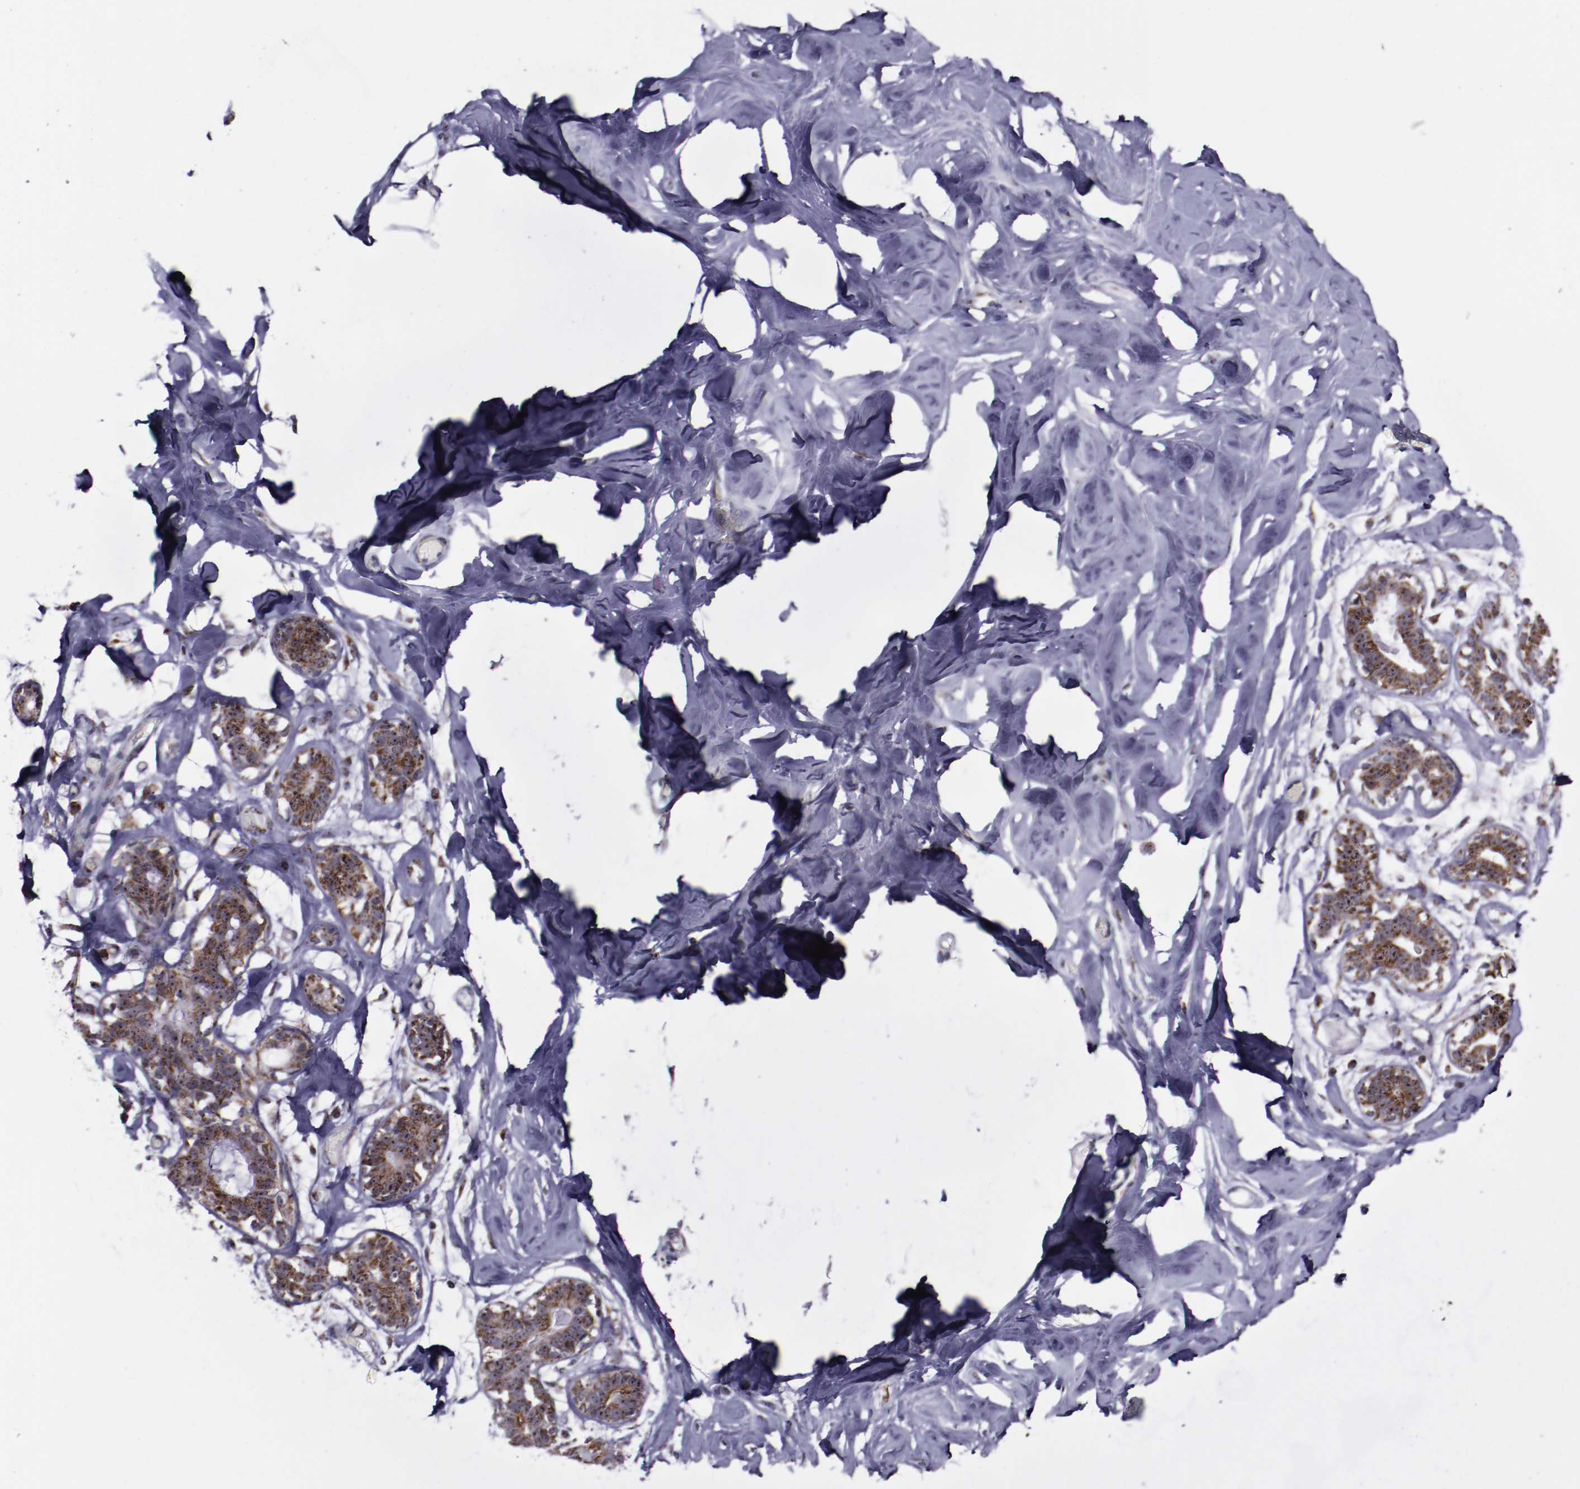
{"staining": {"intensity": "negative", "quantity": "none", "location": "none"}, "tissue": "breast", "cell_type": "Adipocytes", "image_type": "normal", "snomed": [{"axis": "morphology", "description": "Normal tissue, NOS"}, {"axis": "topography", "description": "Breast"}, {"axis": "topography", "description": "Soft tissue"}], "caption": "DAB (3,3'-diaminobenzidine) immunohistochemical staining of benign human breast shows no significant positivity in adipocytes. (Immunohistochemistry, brightfield microscopy, high magnification).", "gene": "LONP1", "patient": {"sex": "female", "age": 25}}